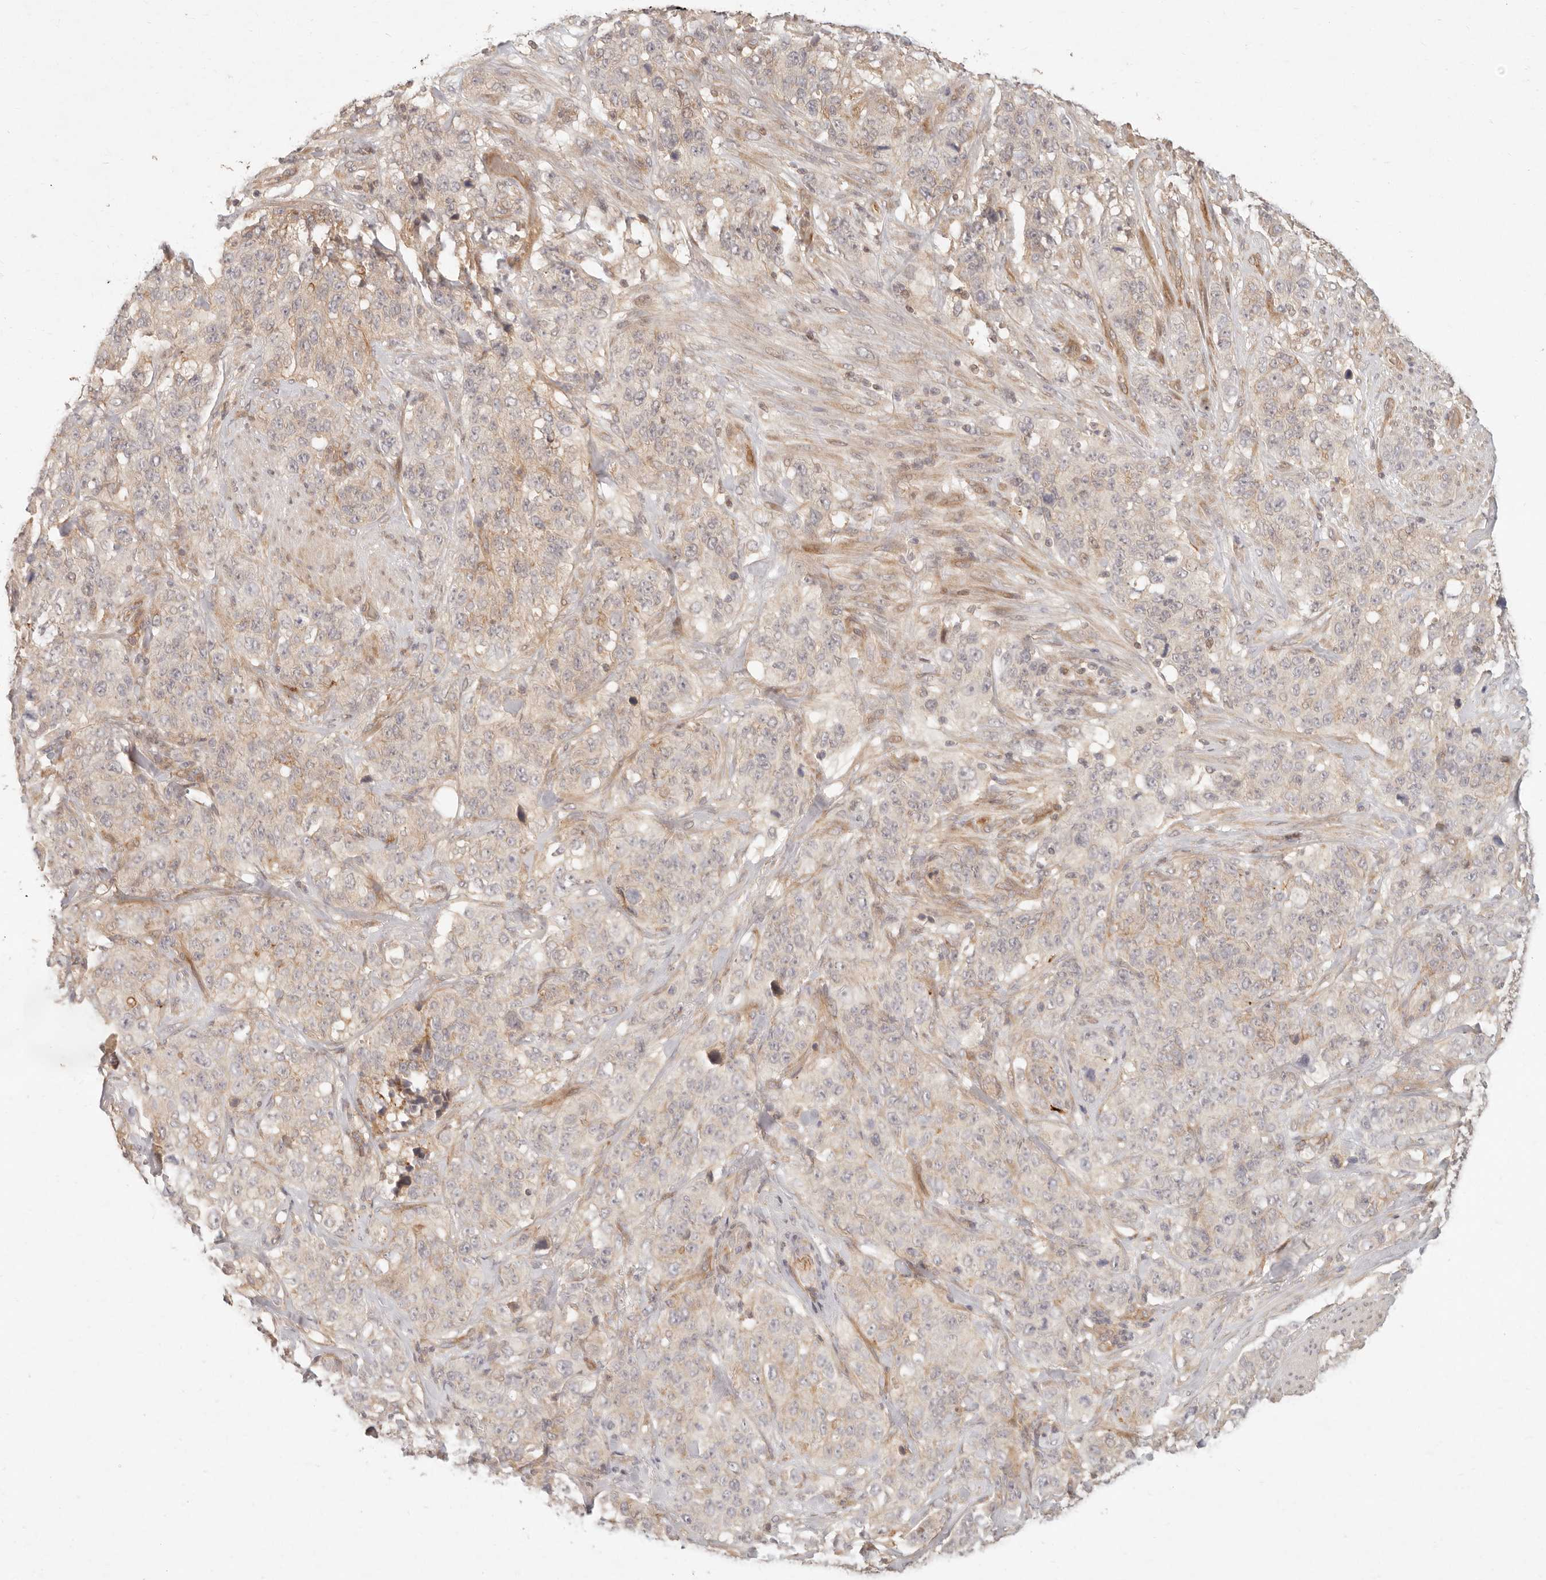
{"staining": {"intensity": "weak", "quantity": "<25%", "location": "cytoplasmic/membranous"}, "tissue": "stomach cancer", "cell_type": "Tumor cells", "image_type": "cancer", "snomed": [{"axis": "morphology", "description": "Adenocarcinoma, NOS"}, {"axis": "topography", "description": "Stomach"}], "caption": "High magnification brightfield microscopy of stomach cancer (adenocarcinoma) stained with DAB (brown) and counterstained with hematoxylin (blue): tumor cells show no significant expression. The staining is performed using DAB (3,3'-diaminobenzidine) brown chromogen with nuclei counter-stained in using hematoxylin.", "gene": "PPP1R3B", "patient": {"sex": "male", "age": 48}}